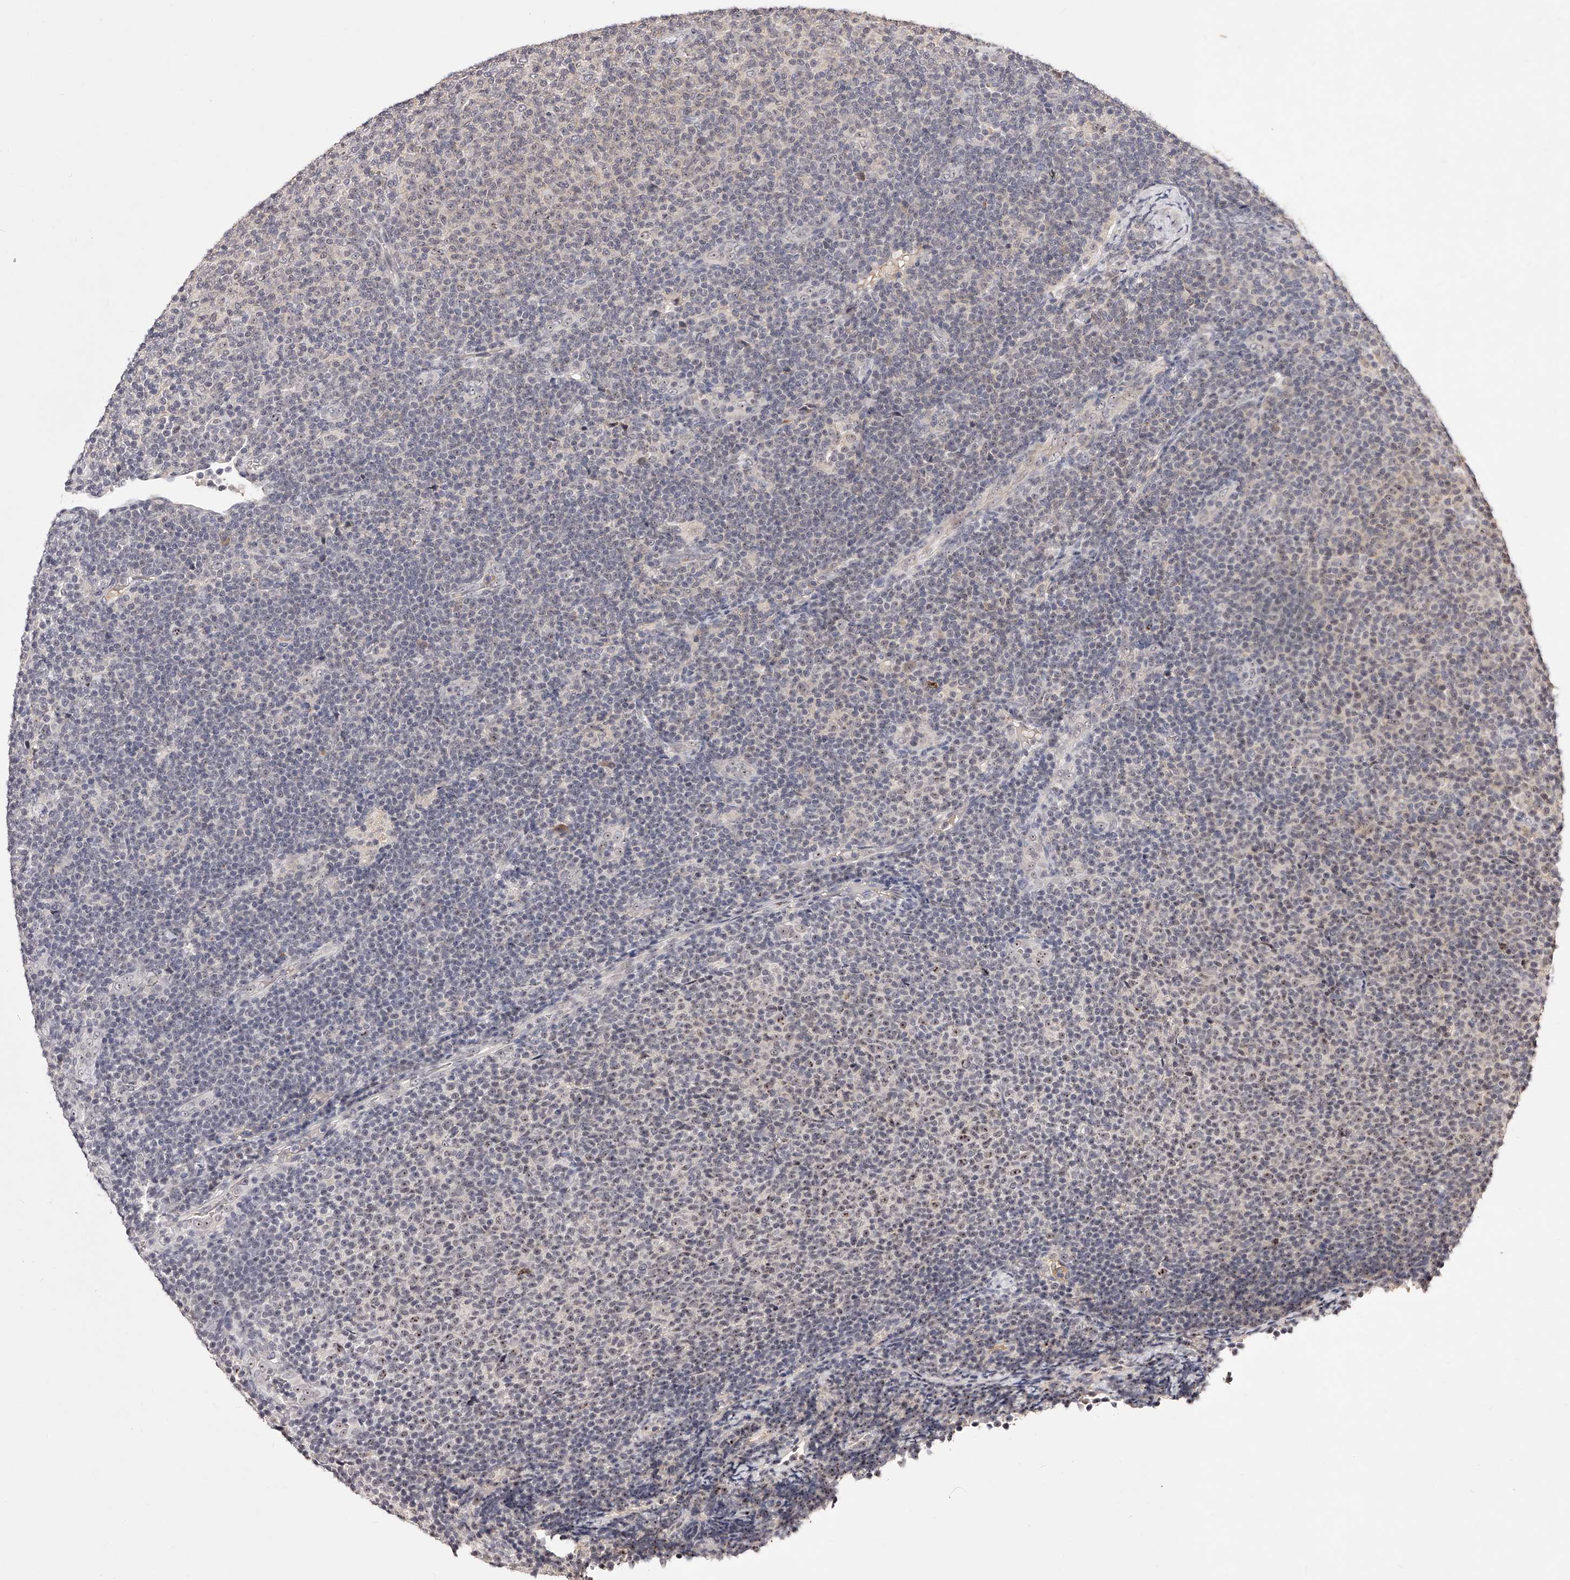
{"staining": {"intensity": "weak", "quantity": "25%-75%", "location": "nuclear"}, "tissue": "lymphoma", "cell_type": "Tumor cells", "image_type": "cancer", "snomed": [{"axis": "morphology", "description": "Malignant lymphoma, non-Hodgkin's type, Low grade"}, {"axis": "topography", "description": "Lymph node"}], "caption": "A brown stain highlights weak nuclear positivity of a protein in human lymphoma tumor cells.", "gene": "PHACTR1", "patient": {"sex": "male", "age": 66}}